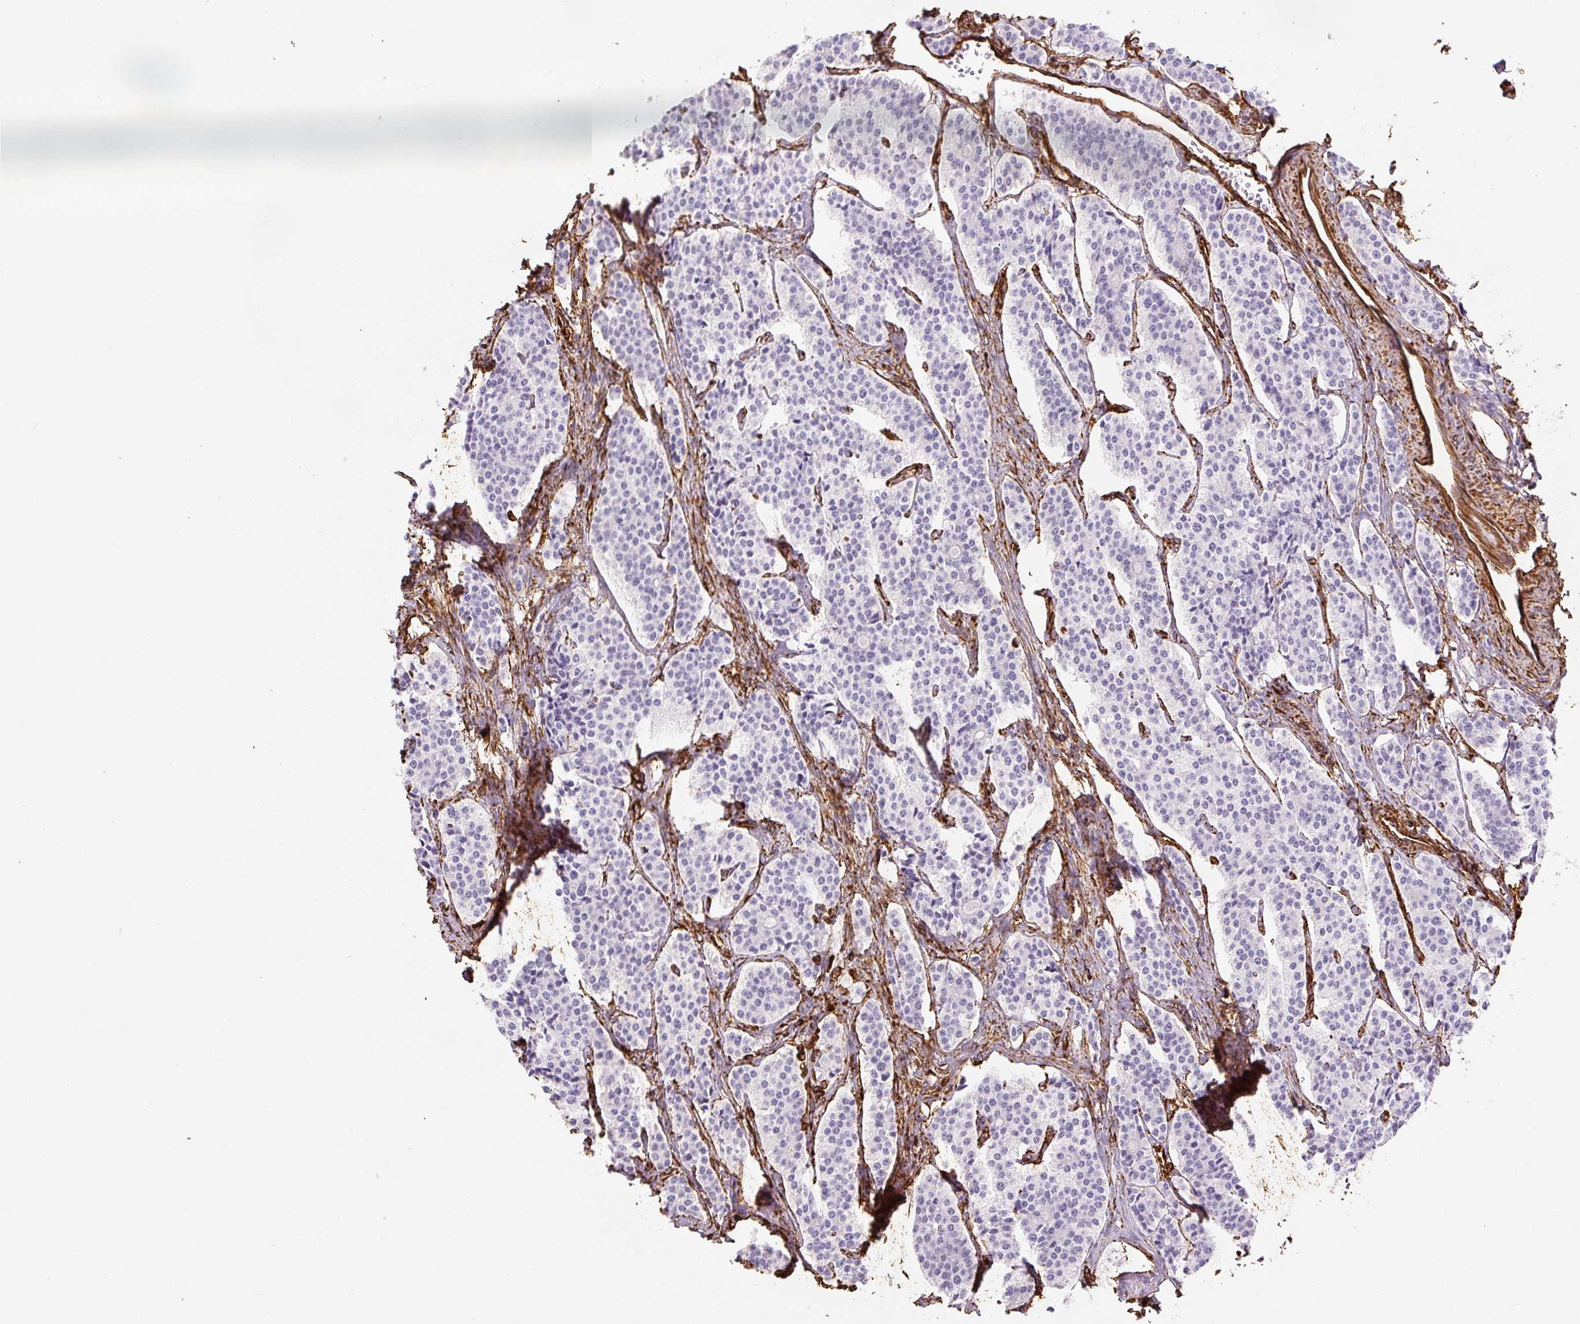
{"staining": {"intensity": "negative", "quantity": "none", "location": "none"}, "tissue": "carcinoid", "cell_type": "Tumor cells", "image_type": "cancer", "snomed": [{"axis": "morphology", "description": "Carcinoid, malignant, NOS"}, {"axis": "topography", "description": "Small intestine"}], "caption": "The IHC image has no significant staining in tumor cells of carcinoid (malignant) tissue. (DAB immunohistochemistry visualized using brightfield microscopy, high magnification).", "gene": "VIM", "patient": {"sex": "male", "age": 63}}